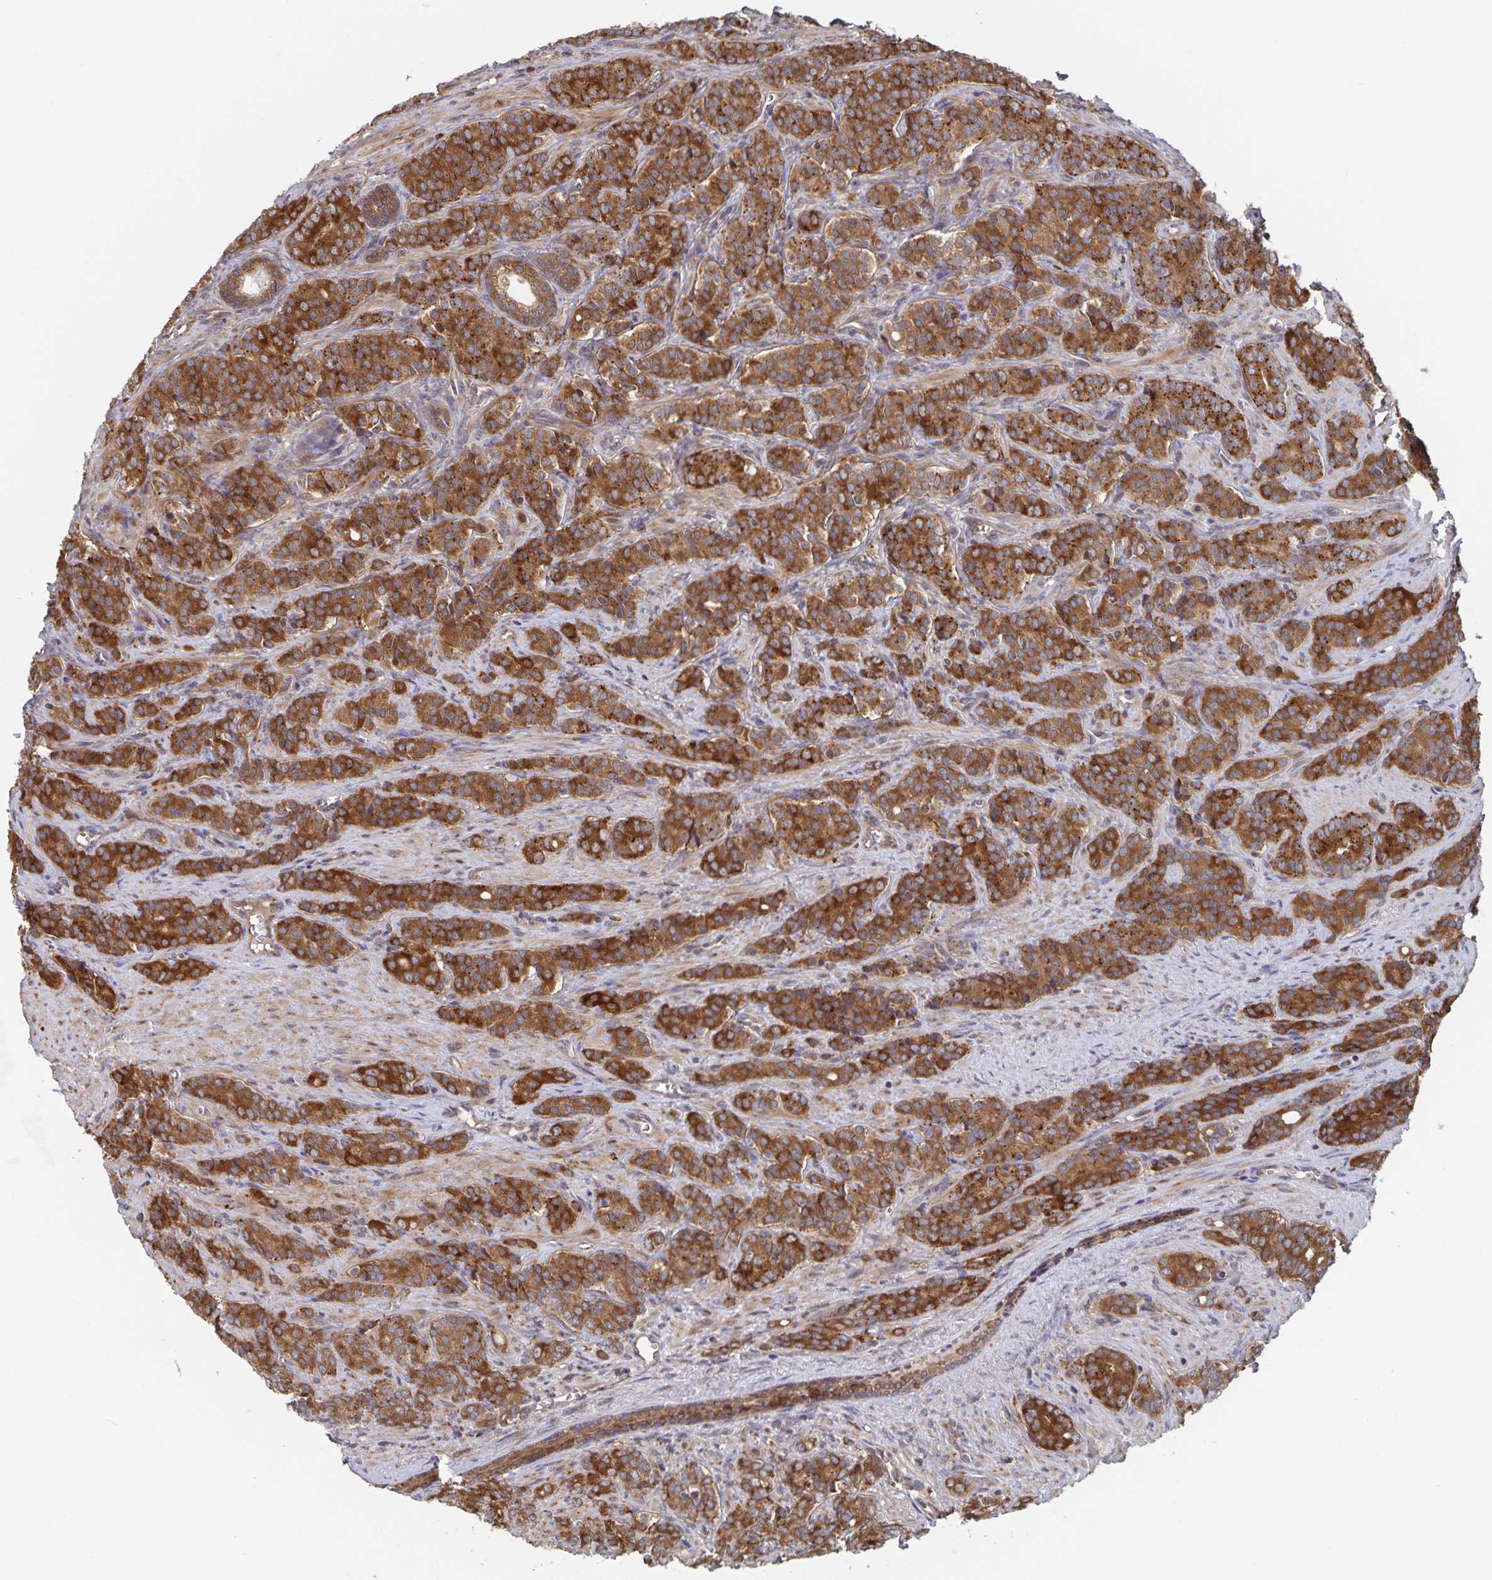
{"staining": {"intensity": "strong", "quantity": ">75%", "location": "cytoplasmic/membranous"}, "tissue": "prostate cancer", "cell_type": "Tumor cells", "image_type": "cancer", "snomed": [{"axis": "morphology", "description": "Adenocarcinoma, High grade"}, {"axis": "topography", "description": "Prostate"}], "caption": "Strong cytoplasmic/membranous staining is seen in about >75% of tumor cells in prostate high-grade adenocarcinoma.", "gene": "ACACA", "patient": {"sex": "male", "age": 84}}